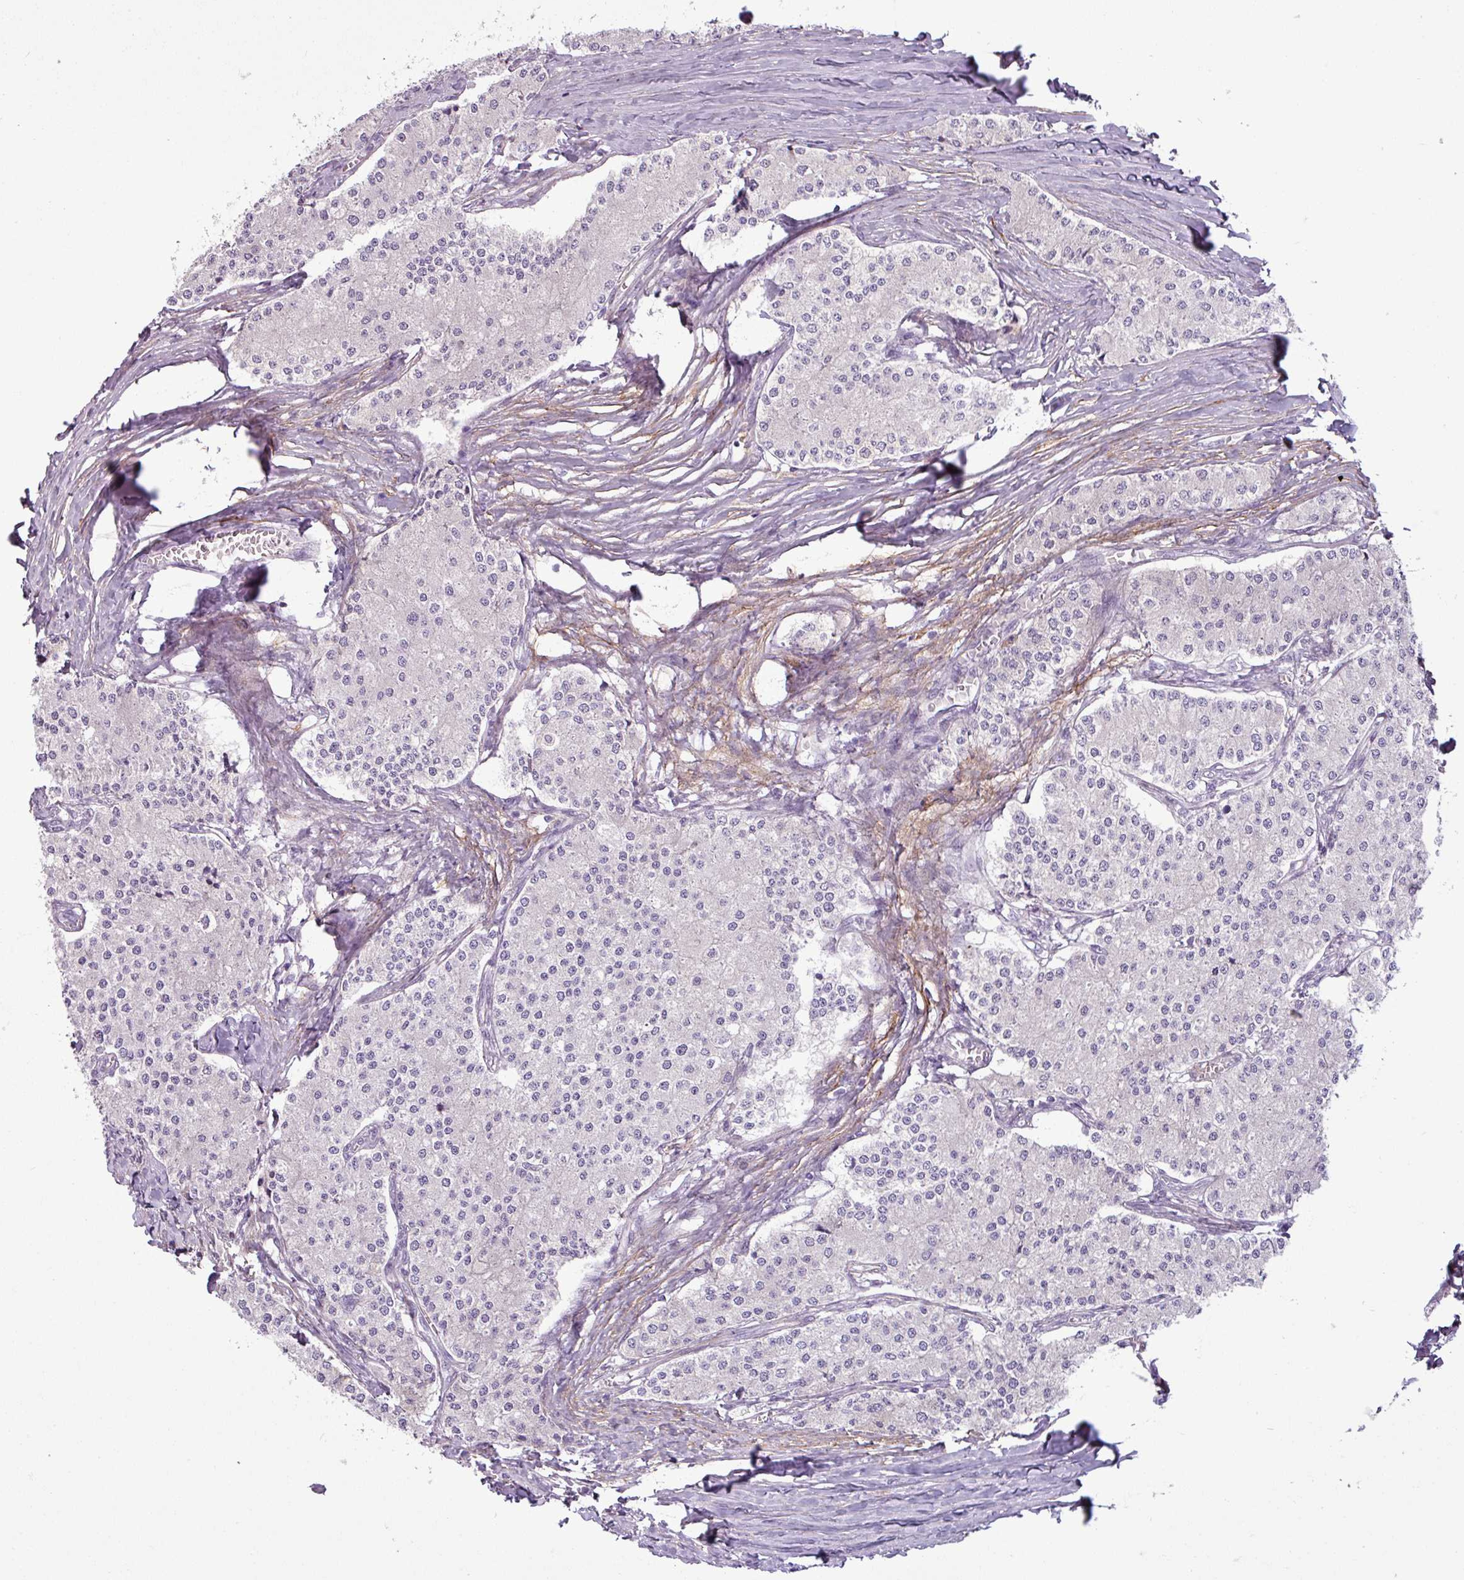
{"staining": {"intensity": "negative", "quantity": "none", "location": "none"}, "tissue": "carcinoid", "cell_type": "Tumor cells", "image_type": "cancer", "snomed": [{"axis": "morphology", "description": "Carcinoid, malignant, NOS"}, {"axis": "topography", "description": "Colon"}], "caption": "Immunohistochemistry of malignant carcinoid reveals no positivity in tumor cells.", "gene": "ATP10A", "patient": {"sex": "female", "age": 52}}